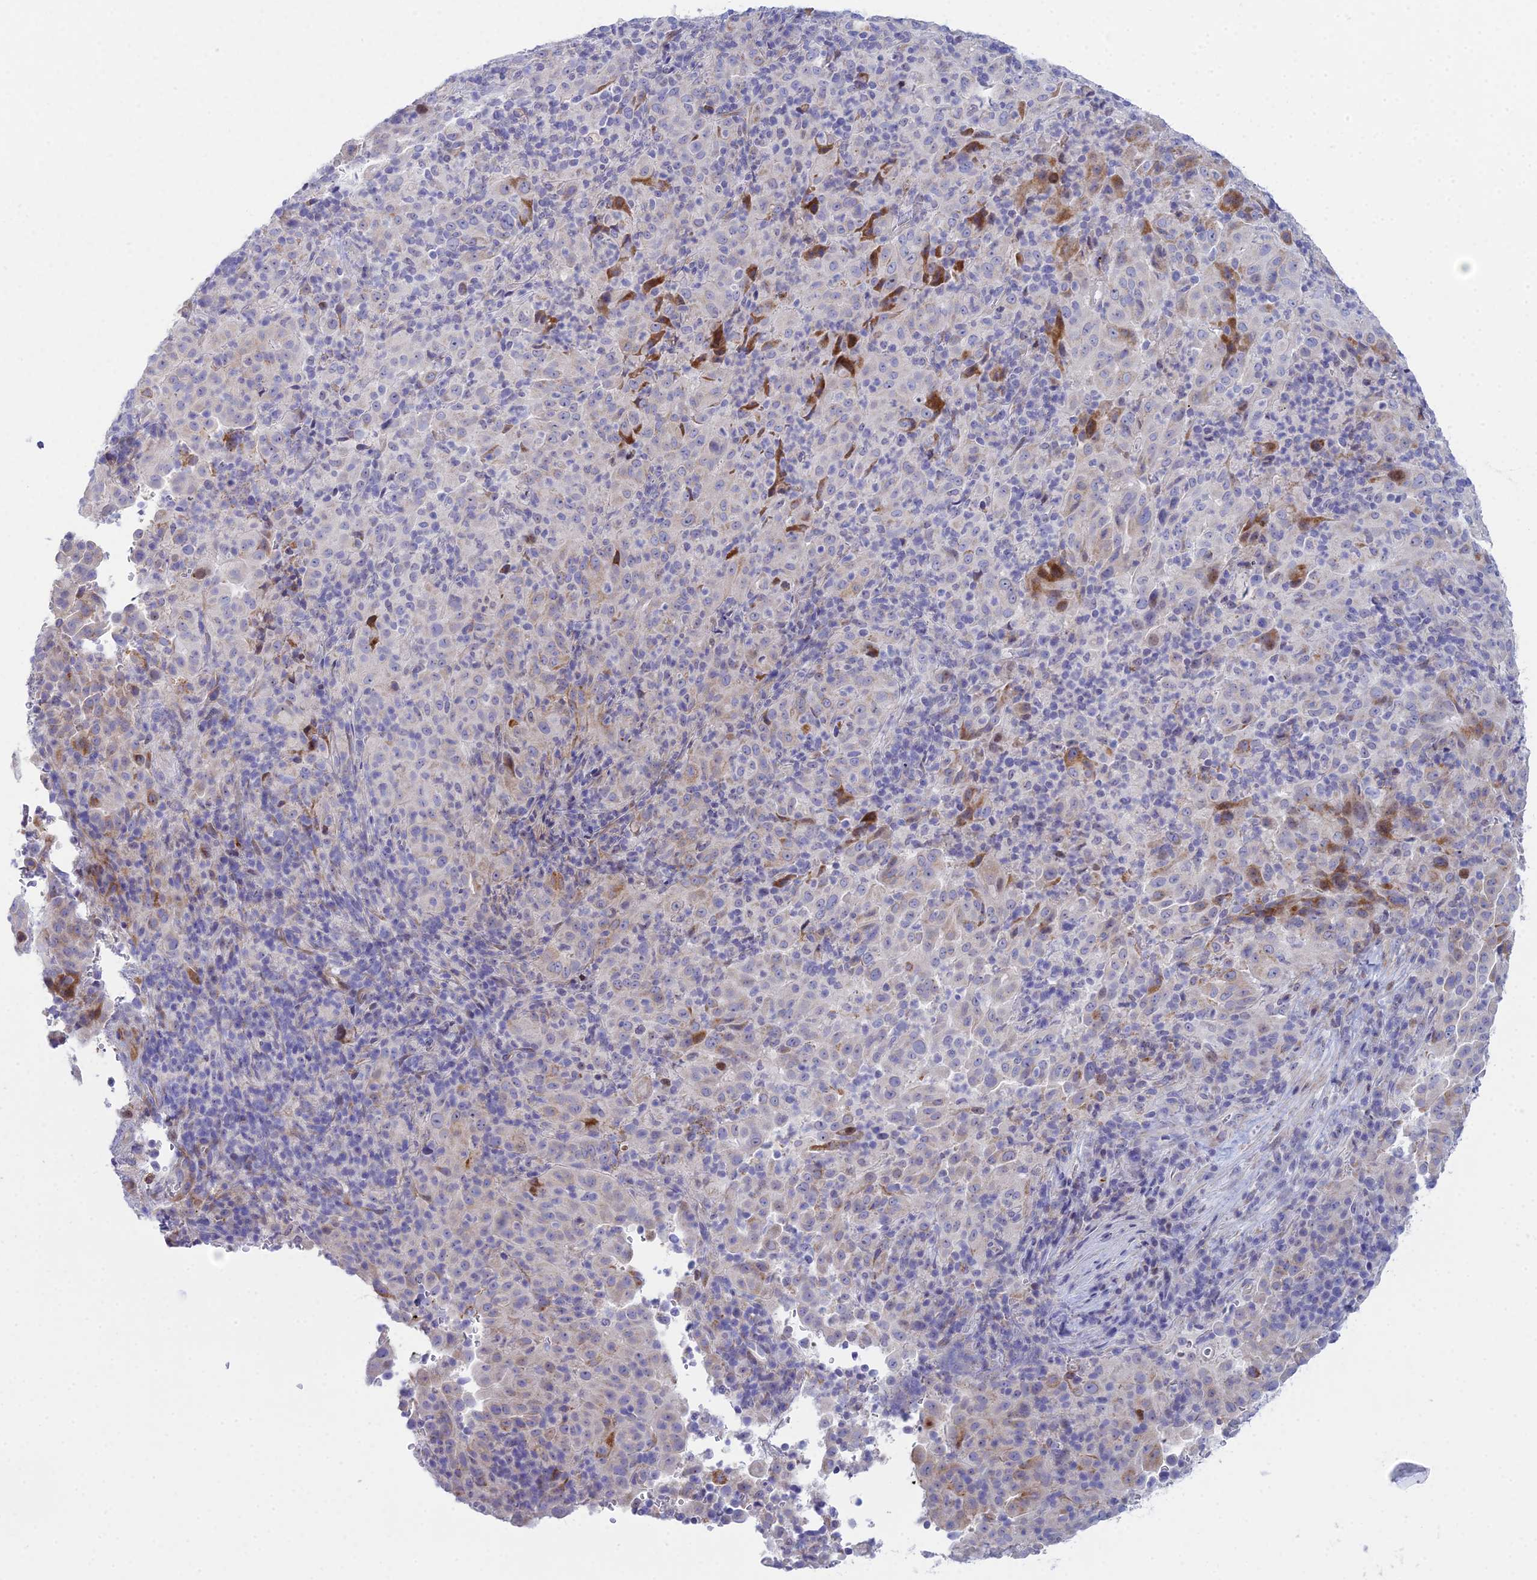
{"staining": {"intensity": "weak", "quantity": "<25%", "location": "cytoplasmic/membranous"}, "tissue": "pancreatic cancer", "cell_type": "Tumor cells", "image_type": "cancer", "snomed": [{"axis": "morphology", "description": "Adenocarcinoma, NOS"}, {"axis": "topography", "description": "Pancreas"}], "caption": "An image of pancreatic cancer stained for a protein displays no brown staining in tumor cells.", "gene": "PRR13", "patient": {"sex": "male", "age": 63}}